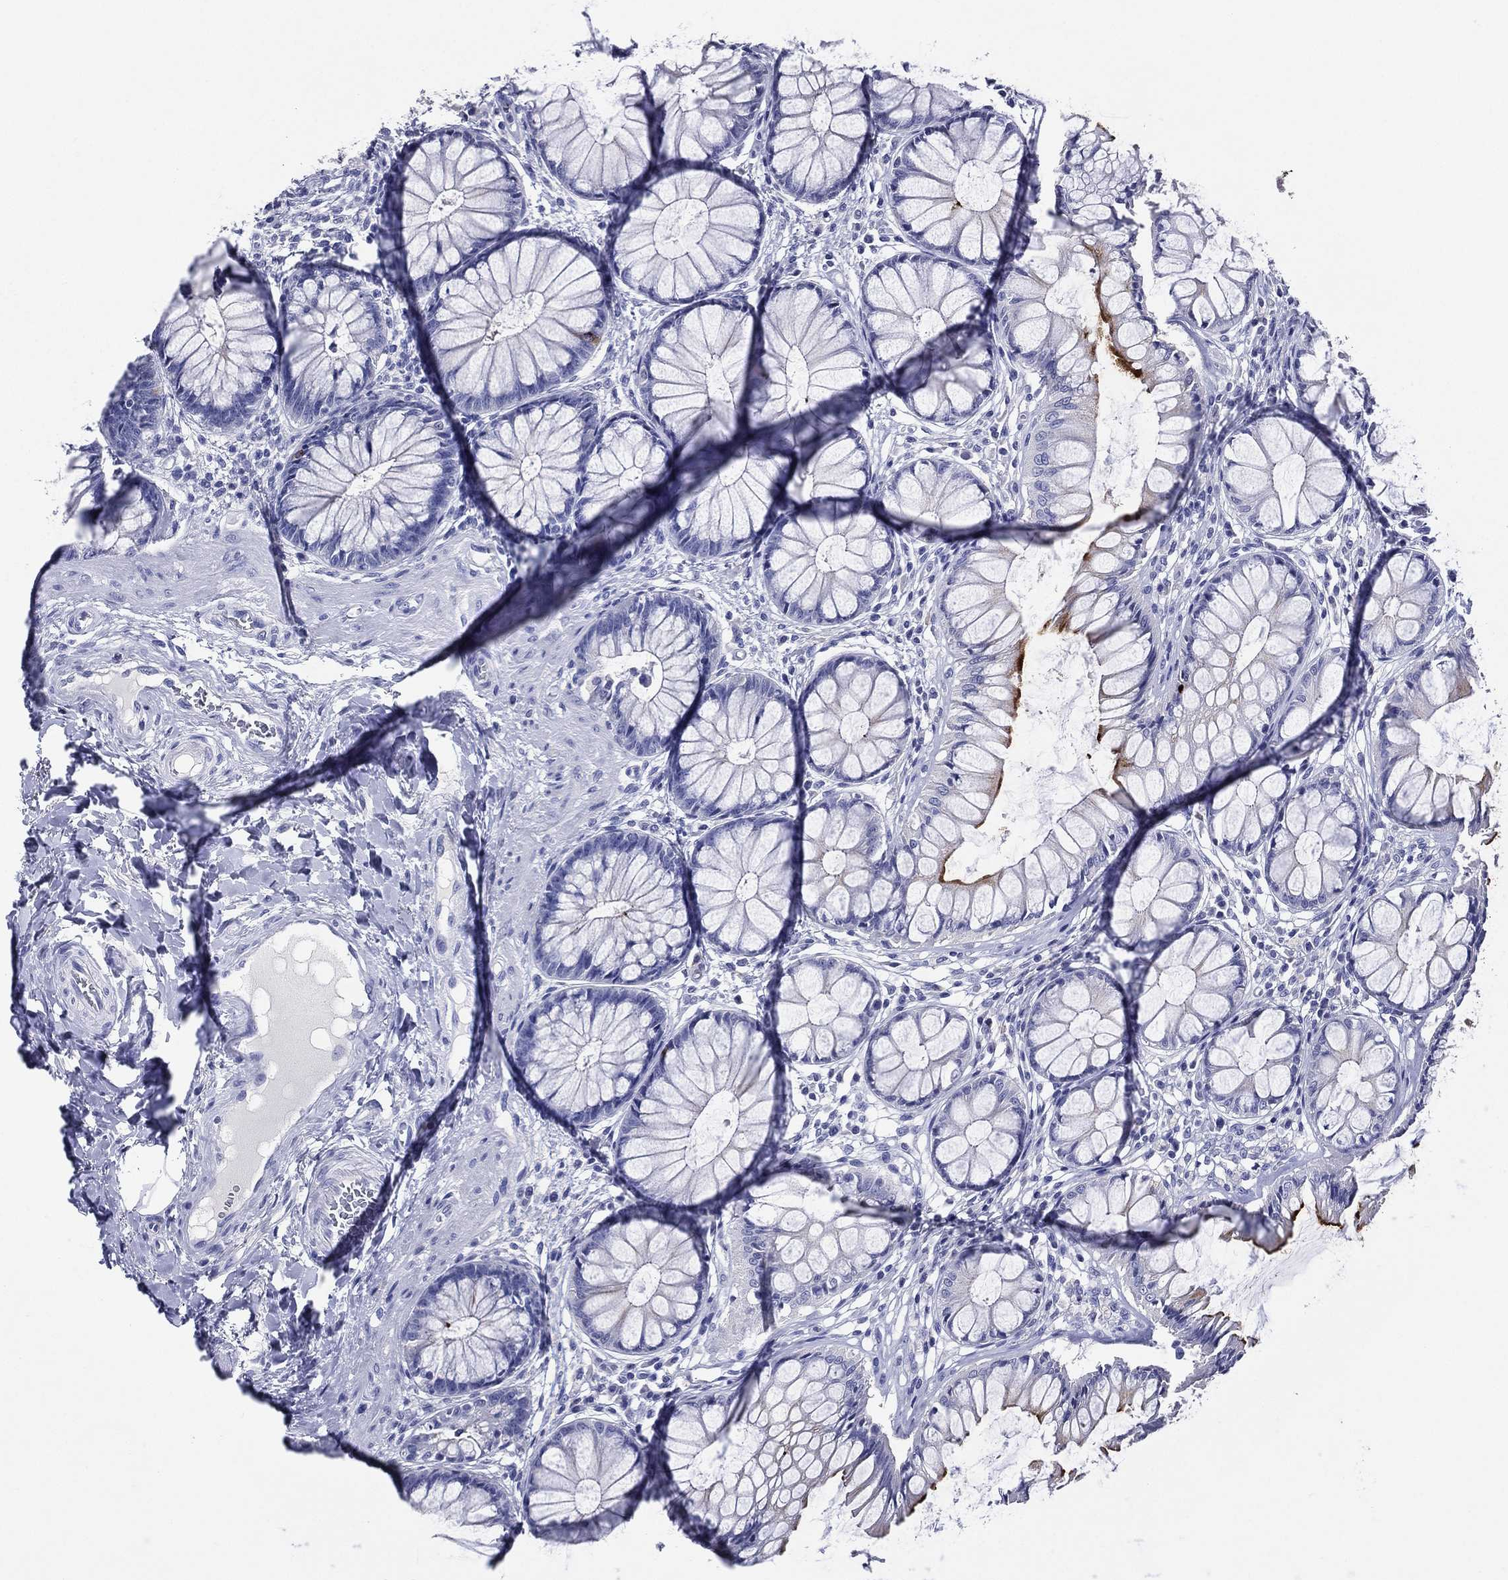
{"staining": {"intensity": "moderate", "quantity": "<25%", "location": "cytoplasmic/membranous"}, "tissue": "rectum", "cell_type": "Glandular cells", "image_type": "normal", "snomed": [{"axis": "morphology", "description": "Normal tissue, NOS"}, {"axis": "topography", "description": "Rectum"}], "caption": "Moderate cytoplasmic/membranous expression is appreciated in approximately <25% of glandular cells in benign rectum.", "gene": "ACE2", "patient": {"sex": "female", "age": 58}}